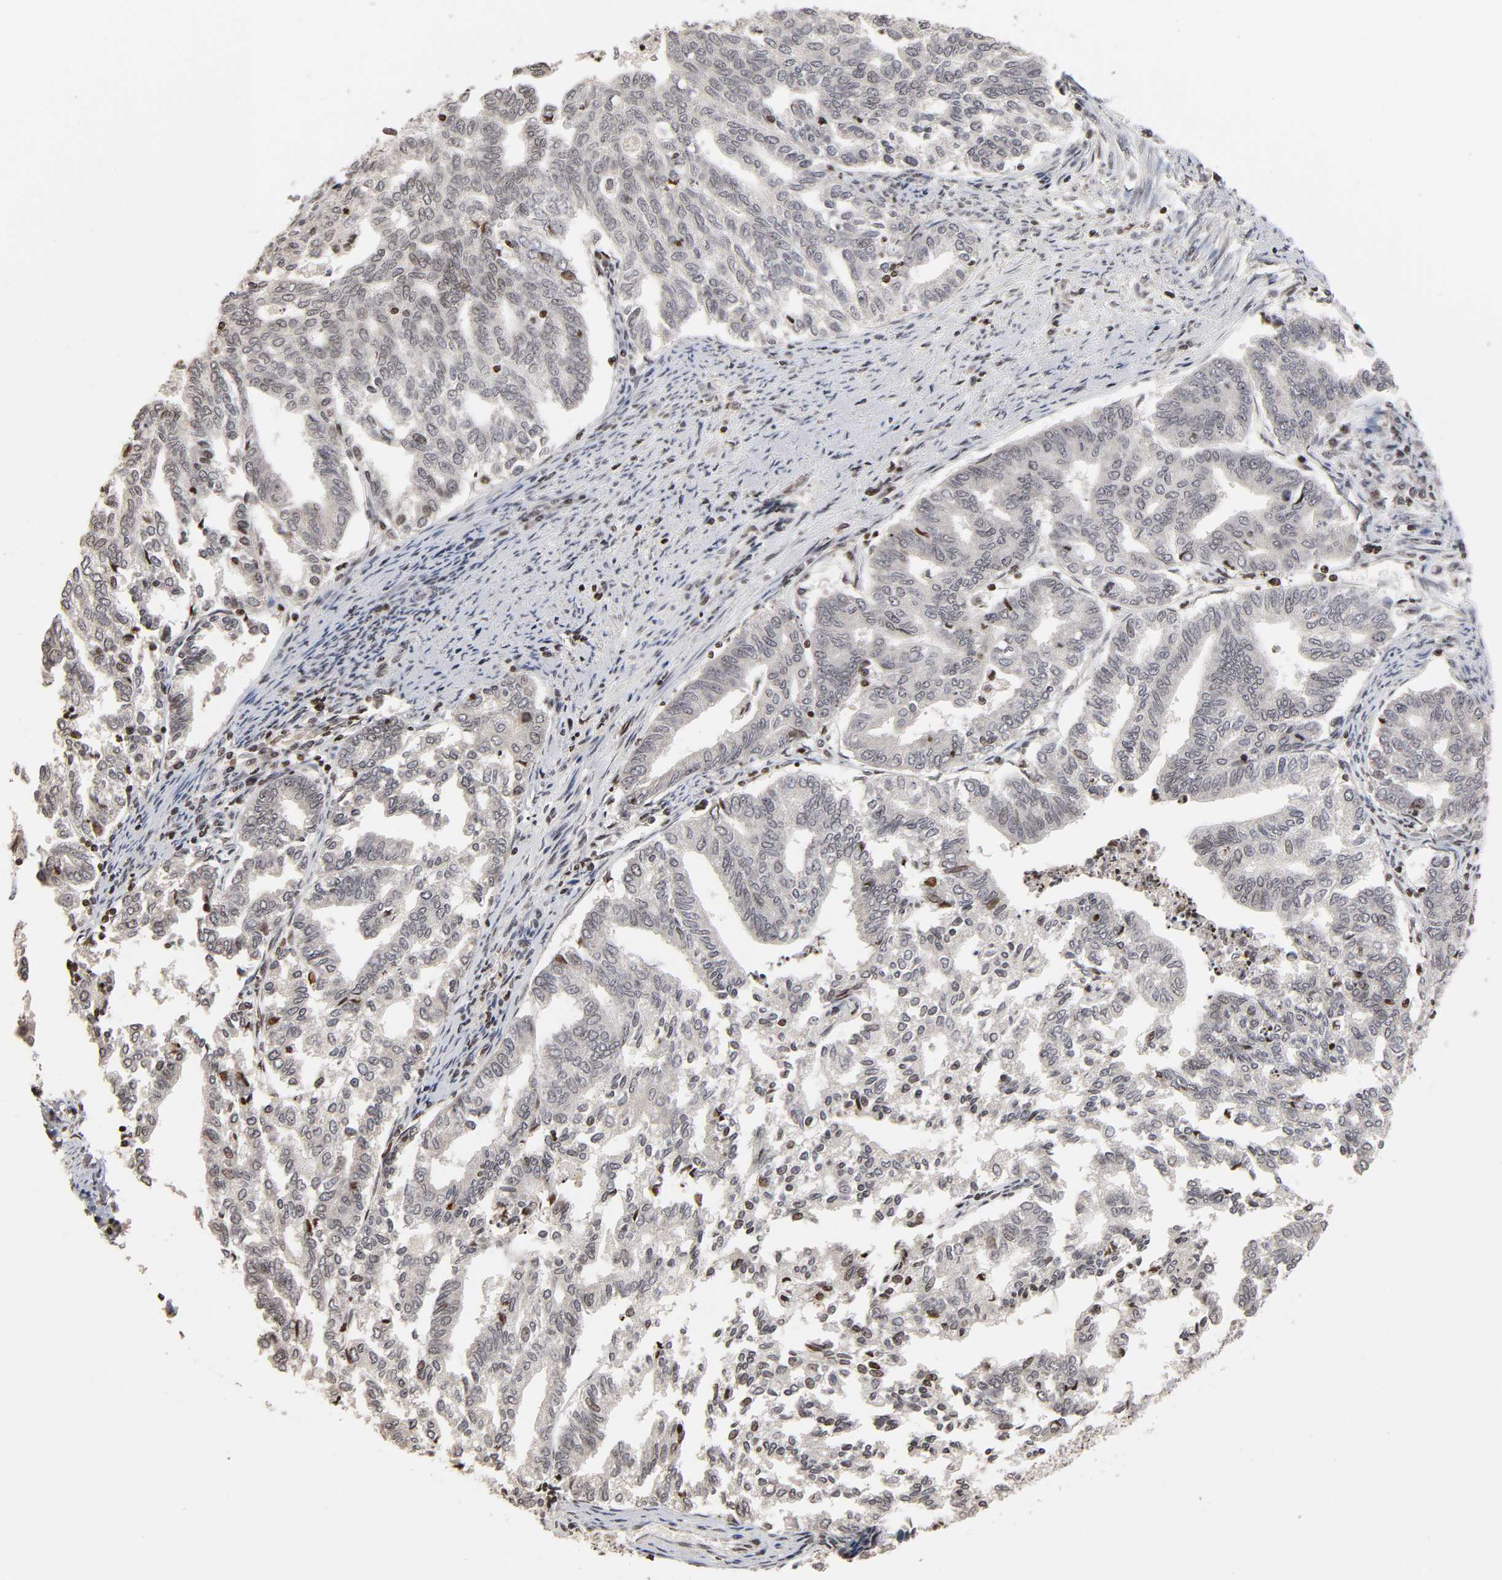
{"staining": {"intensity": "weak", "quantity": "<25%", "location": "nuclear"}, "tissue": "endometrial cancer", "cell_type": "Tumor cells", "image_type": "cancer", "snomed": [{"axis": "morphology", "description": "Adenocarcinoma, NOS"}, {"axis": "topography", "description": "Endometrium"}], "caption": "High power microscopy histopathology image of an IHC histopathology image of adenocarcinoma (endometrial), revealing no significant expression in tumor cells.", "gene": "ZNF473", "patient": {"sex": "female", "age": 79}}